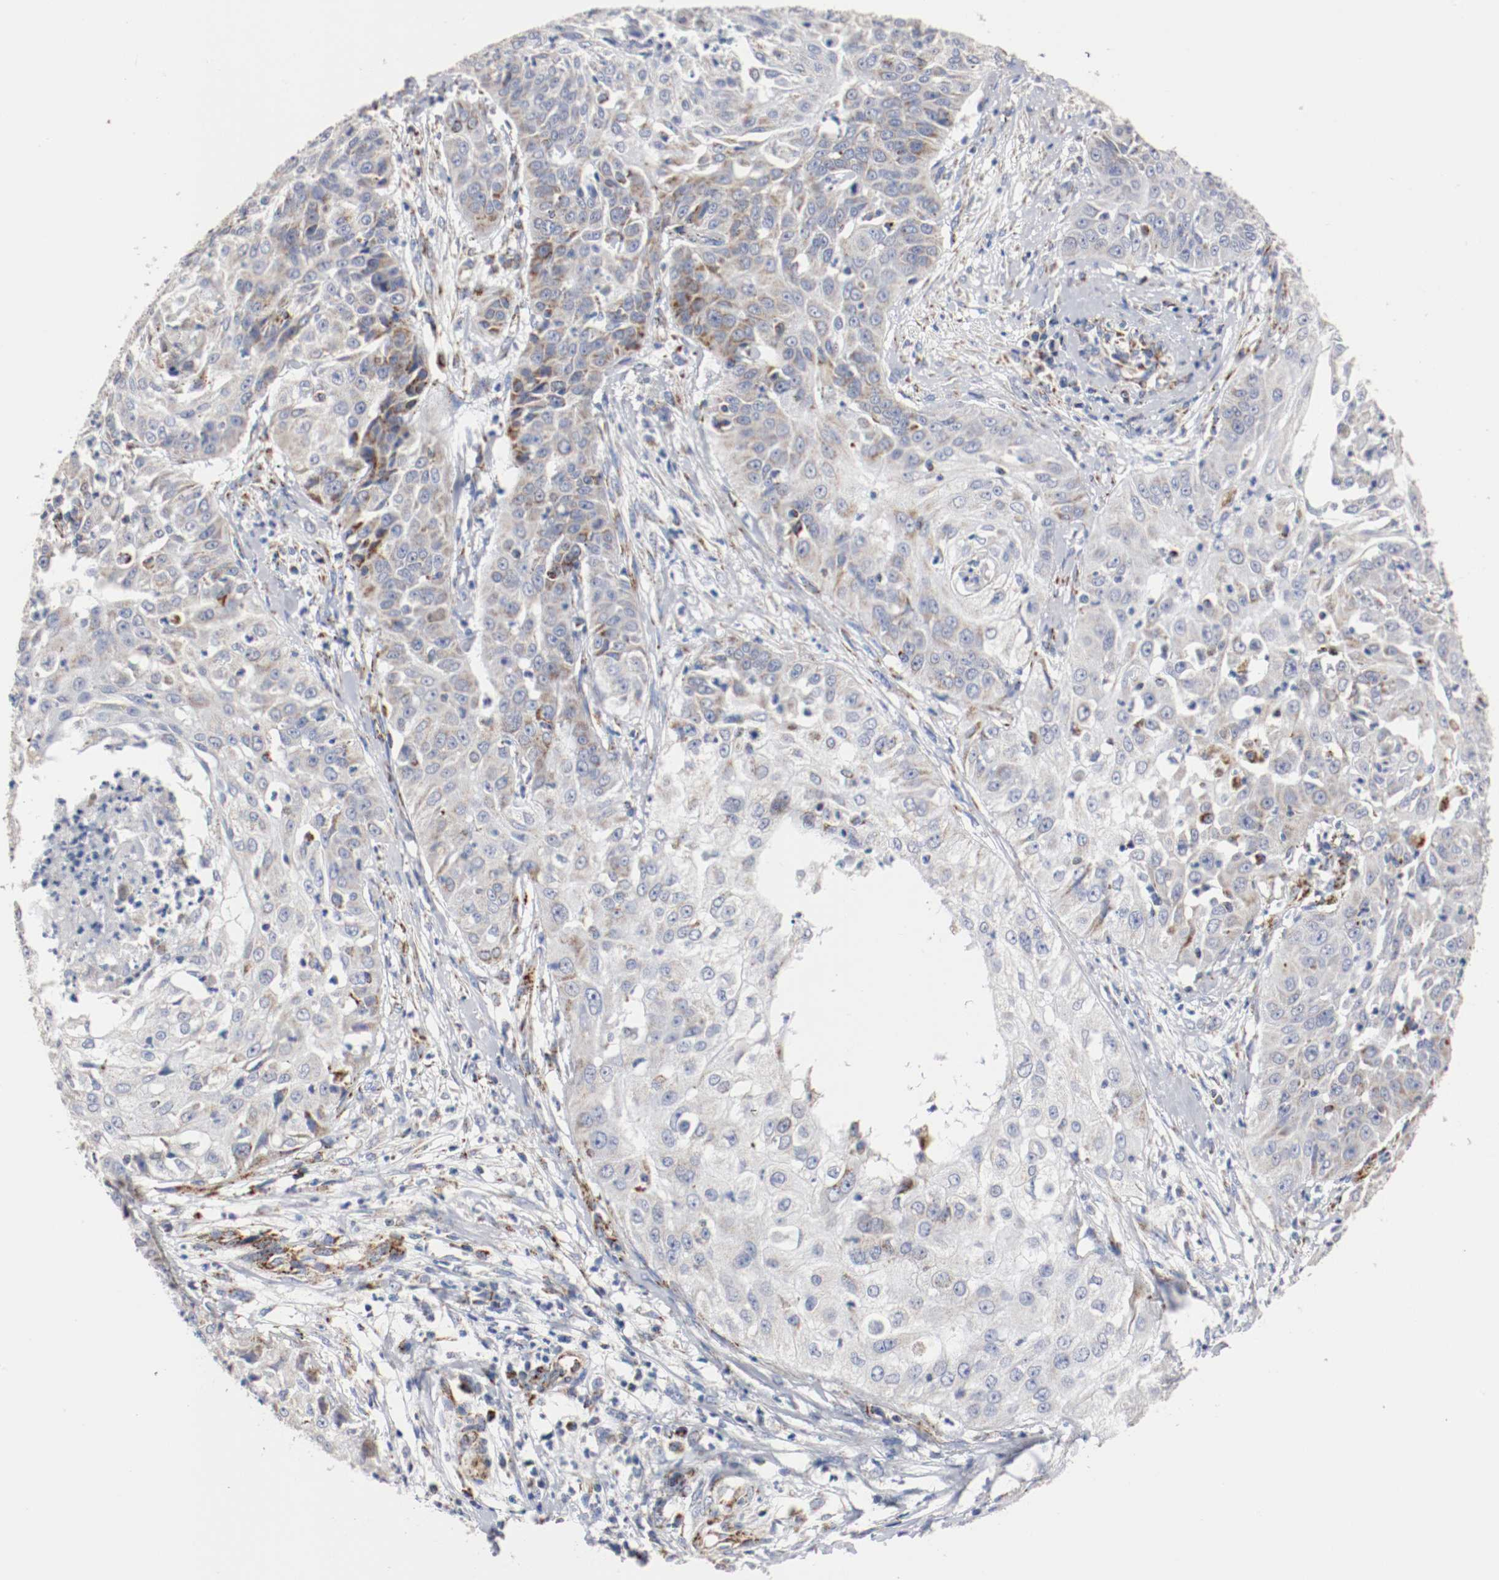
{"staining": {"intensity": "weak", "quantity": "25%-75%", "location": "cytoplasmic/membranous"}, "tissue": "cervical cancer", "cell_type": "Tumor cells", "image_type": "cancer", "snomed": [{"axis": "morphology", "description": "Squamous cell carcinoma, NOS"}, {"axis": "topography", "description": "Cervix"}], "caption": "Immunohistochemistry staining of cervical cancer, which shows low levels of weak cytoplasmic/membranous expression in approximately 25%-75% of tumor cells indicating weak cytoplasmic/membranous protein expression. The staining was performed using DAB (brown) for protein detection and nuclei were counterstained in hematoxylin (blue).", "gene": "TUBD1", "patient": {"sex": "female", "age": 64}}